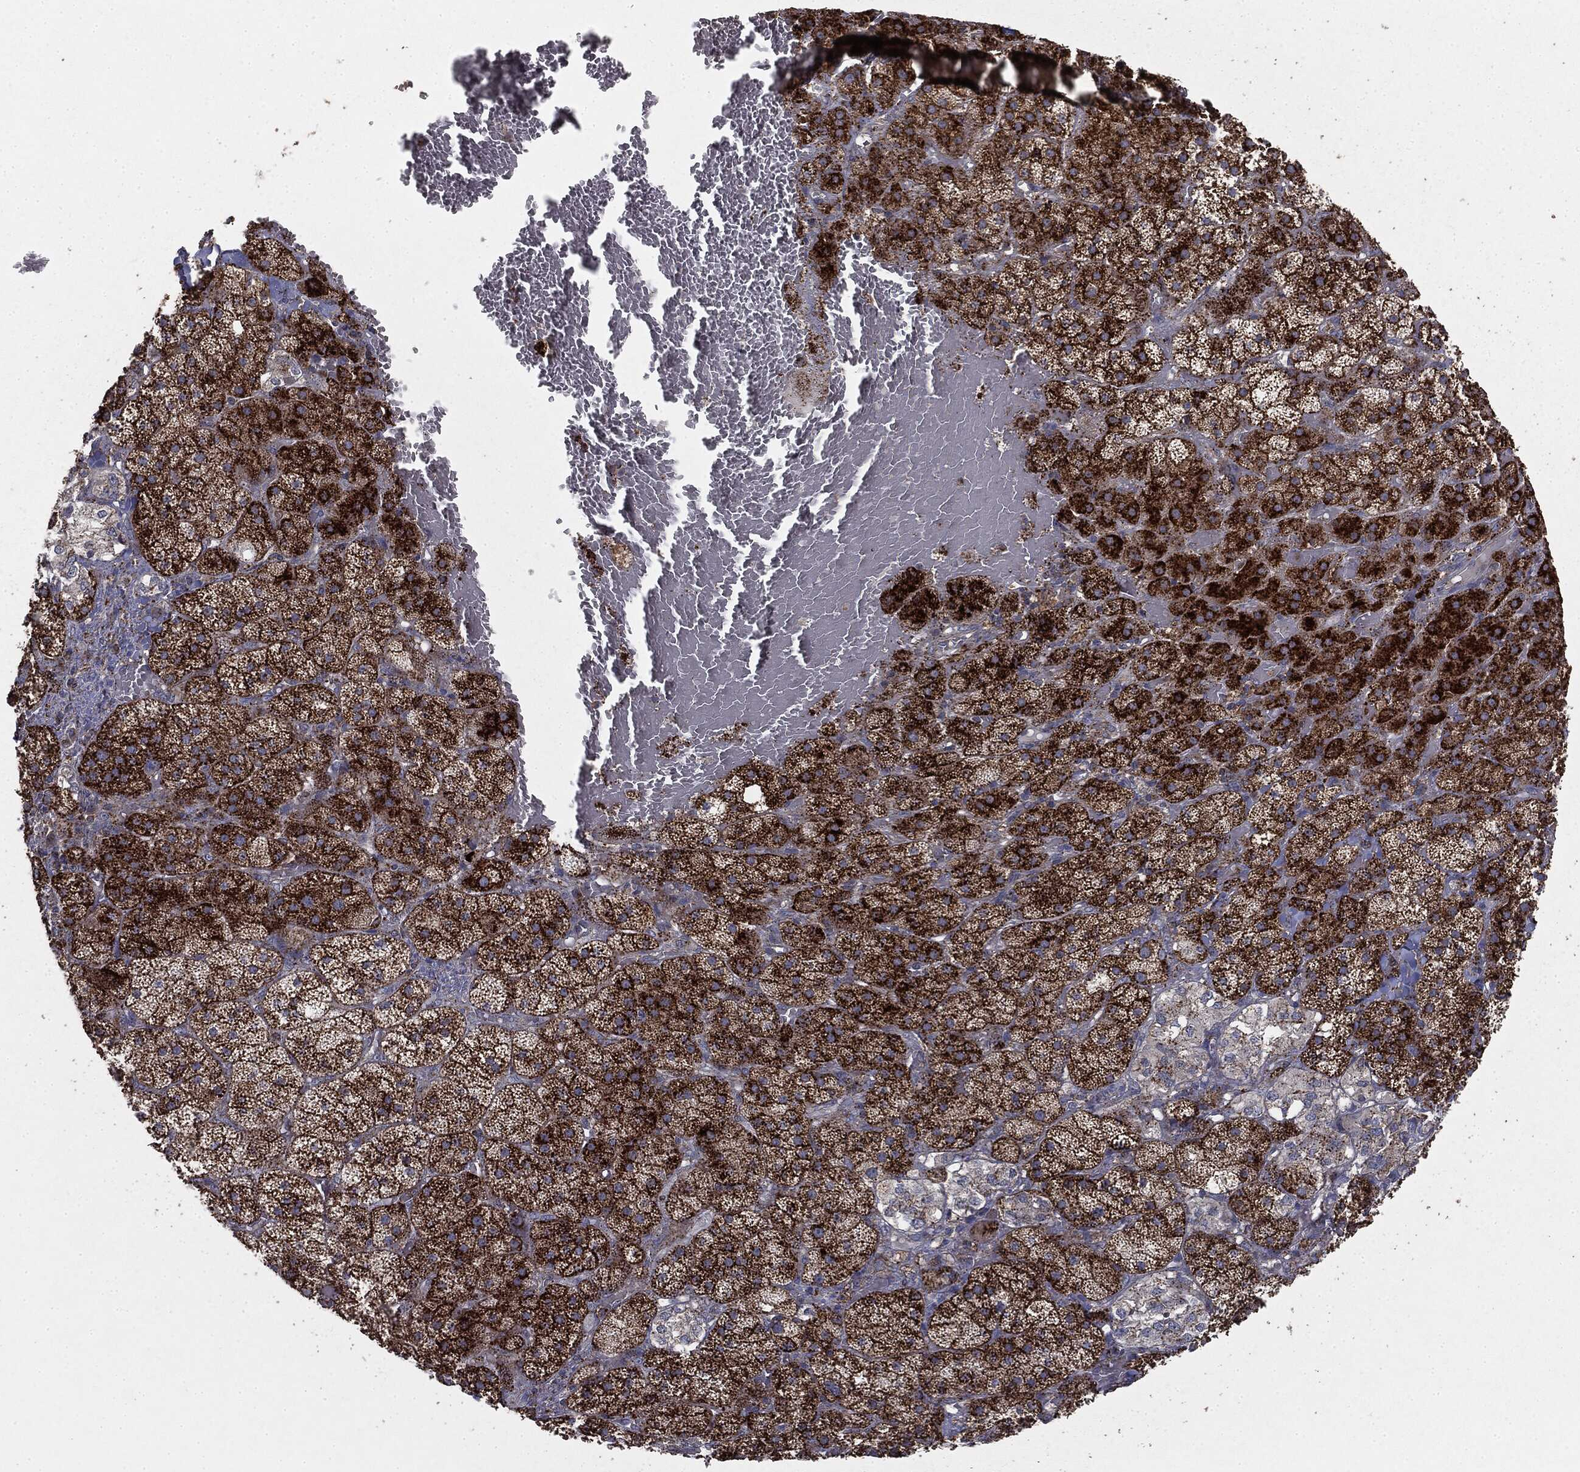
{"staining": {"intensity": "strong", "quantity": ">75%", "location": "cytoplasmic/membranous"}, "tissue": "adrenal gland", "cell_type": "Glandular cells", "image_type": "normal", "snomed": [{"axis": "morphology", "description": "Normal tissue, NOS"}, {"axis": "topography", "description": "Adrenal gland"}], "caption": "This is an image of immunohistochemistry staining of benign adrenal gland, which shows strong positivity in the cytoplasmic/membranous of glandular cells.", "gene": "CTSA", "patient": {"sex": "male", "age": 57}}